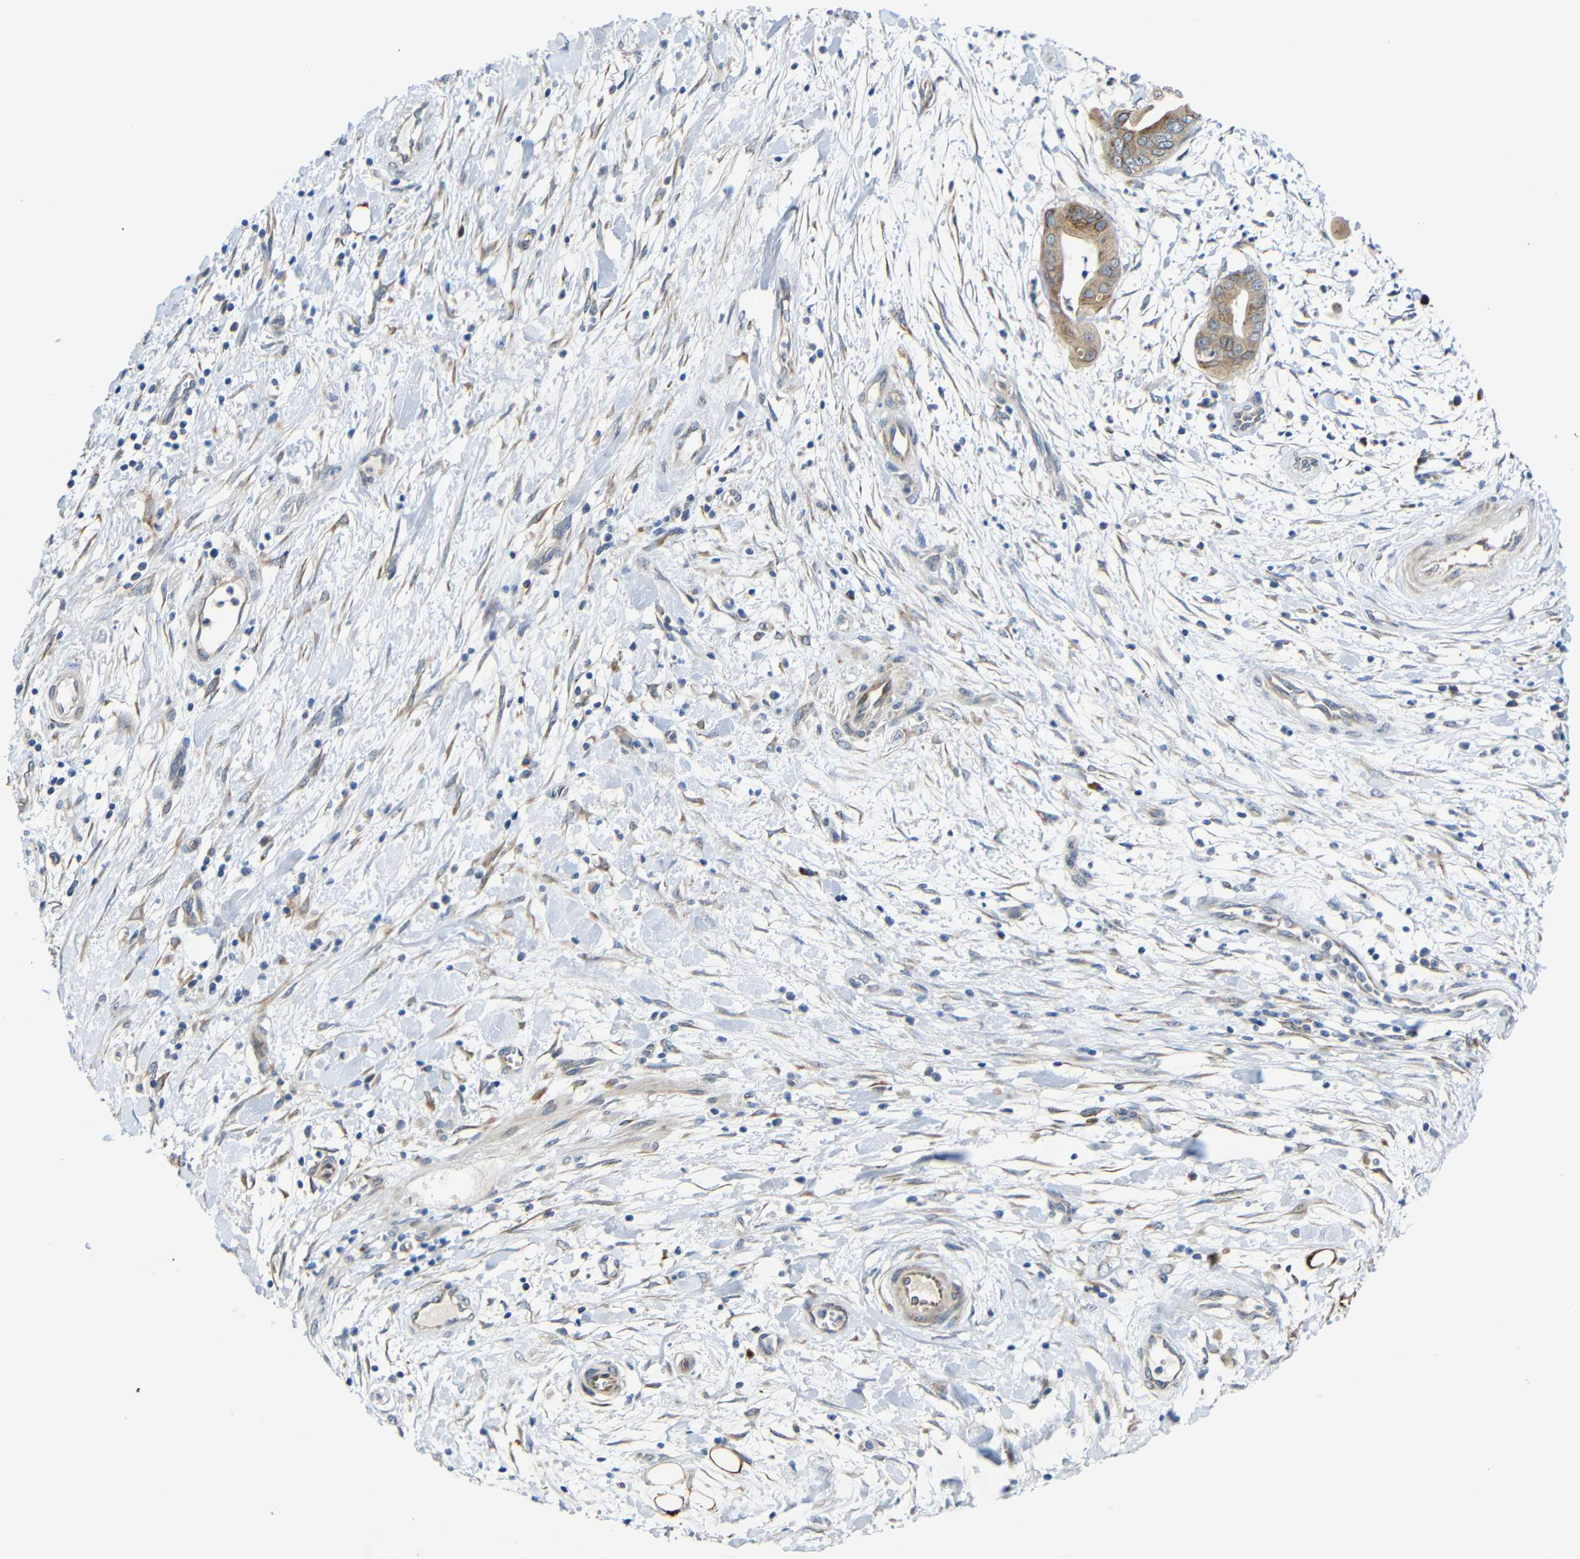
{"staining": {"intensity": "moderate", "quantity": ">75%", "location": "cytoplasmic/membranous"}, "tissue": "pancreatic cancer", "cell_type": "Tumor cells", "image_type": "cancer", "snomed": [{"axis": "morphology", "description": "Adenocarcinoma, NOS"}, {"axis": "topography", "description": "Pancreas"}], "caption": "Human pancreatic cancer stained with a brown dye exhibits moderate cytoplasmic/membranous positive expression in about >75% of tumor cells.", "gene": "TMEM25", "patient": {"sex": "female", "age": 75}}